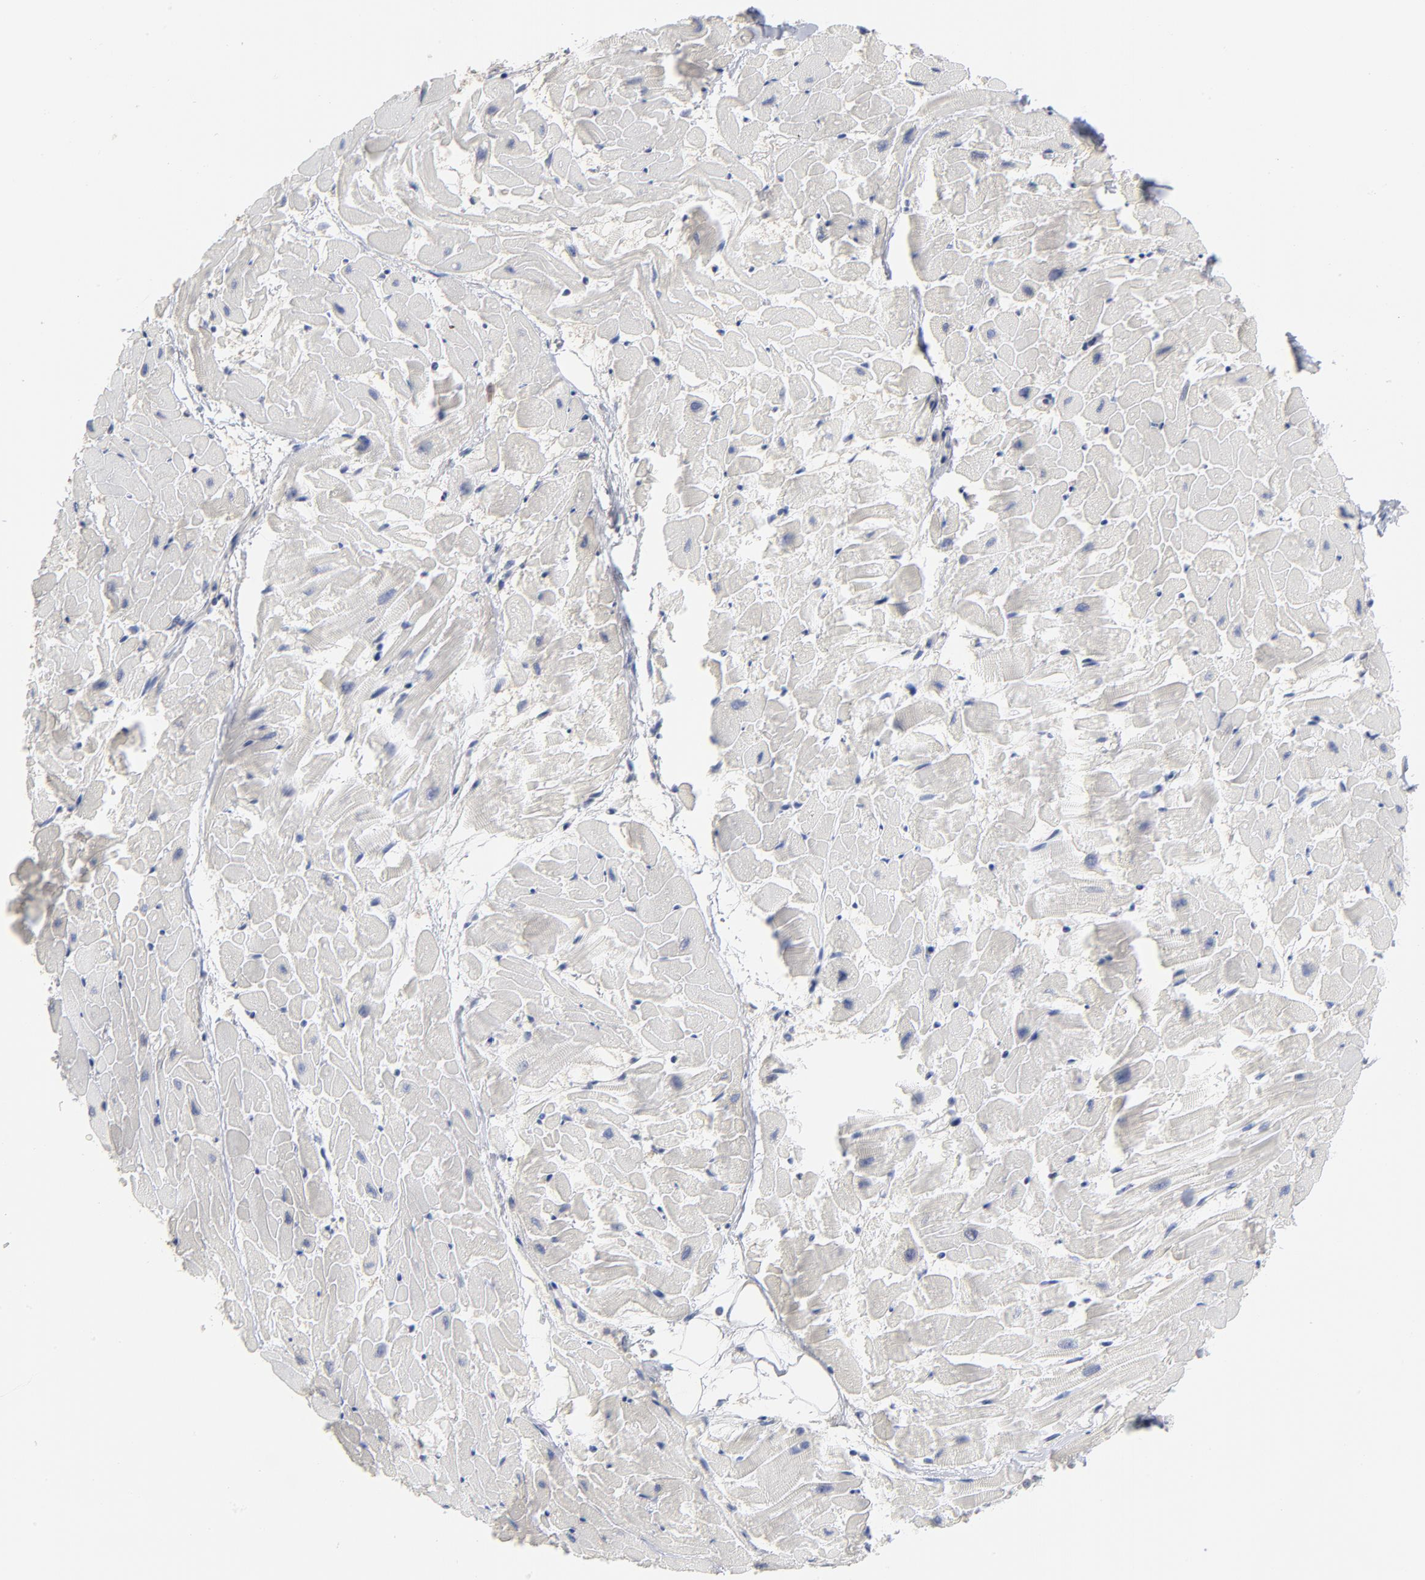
{"staining": {"intensity": "weak", "quantity": ">75%", "location": "cytoplasmic/membranous"}, "tissue": "heart muscle", "cell_type": "Cardiomyocytes", "image_type": "normal", "snomed": [{"axis": "morphology", "description": "Normal tissue, NOS"}, {"axis": "topography", "description": "Heart"}], "caption": "Normal heart muscle reveals weak cytoplasmic/membranous positivity in approximately >75% of cardiomyocytes, visualized by immunohistochemistry.", "gene": "DNAL4", "patient": {"sex": "female", "age": 19}}